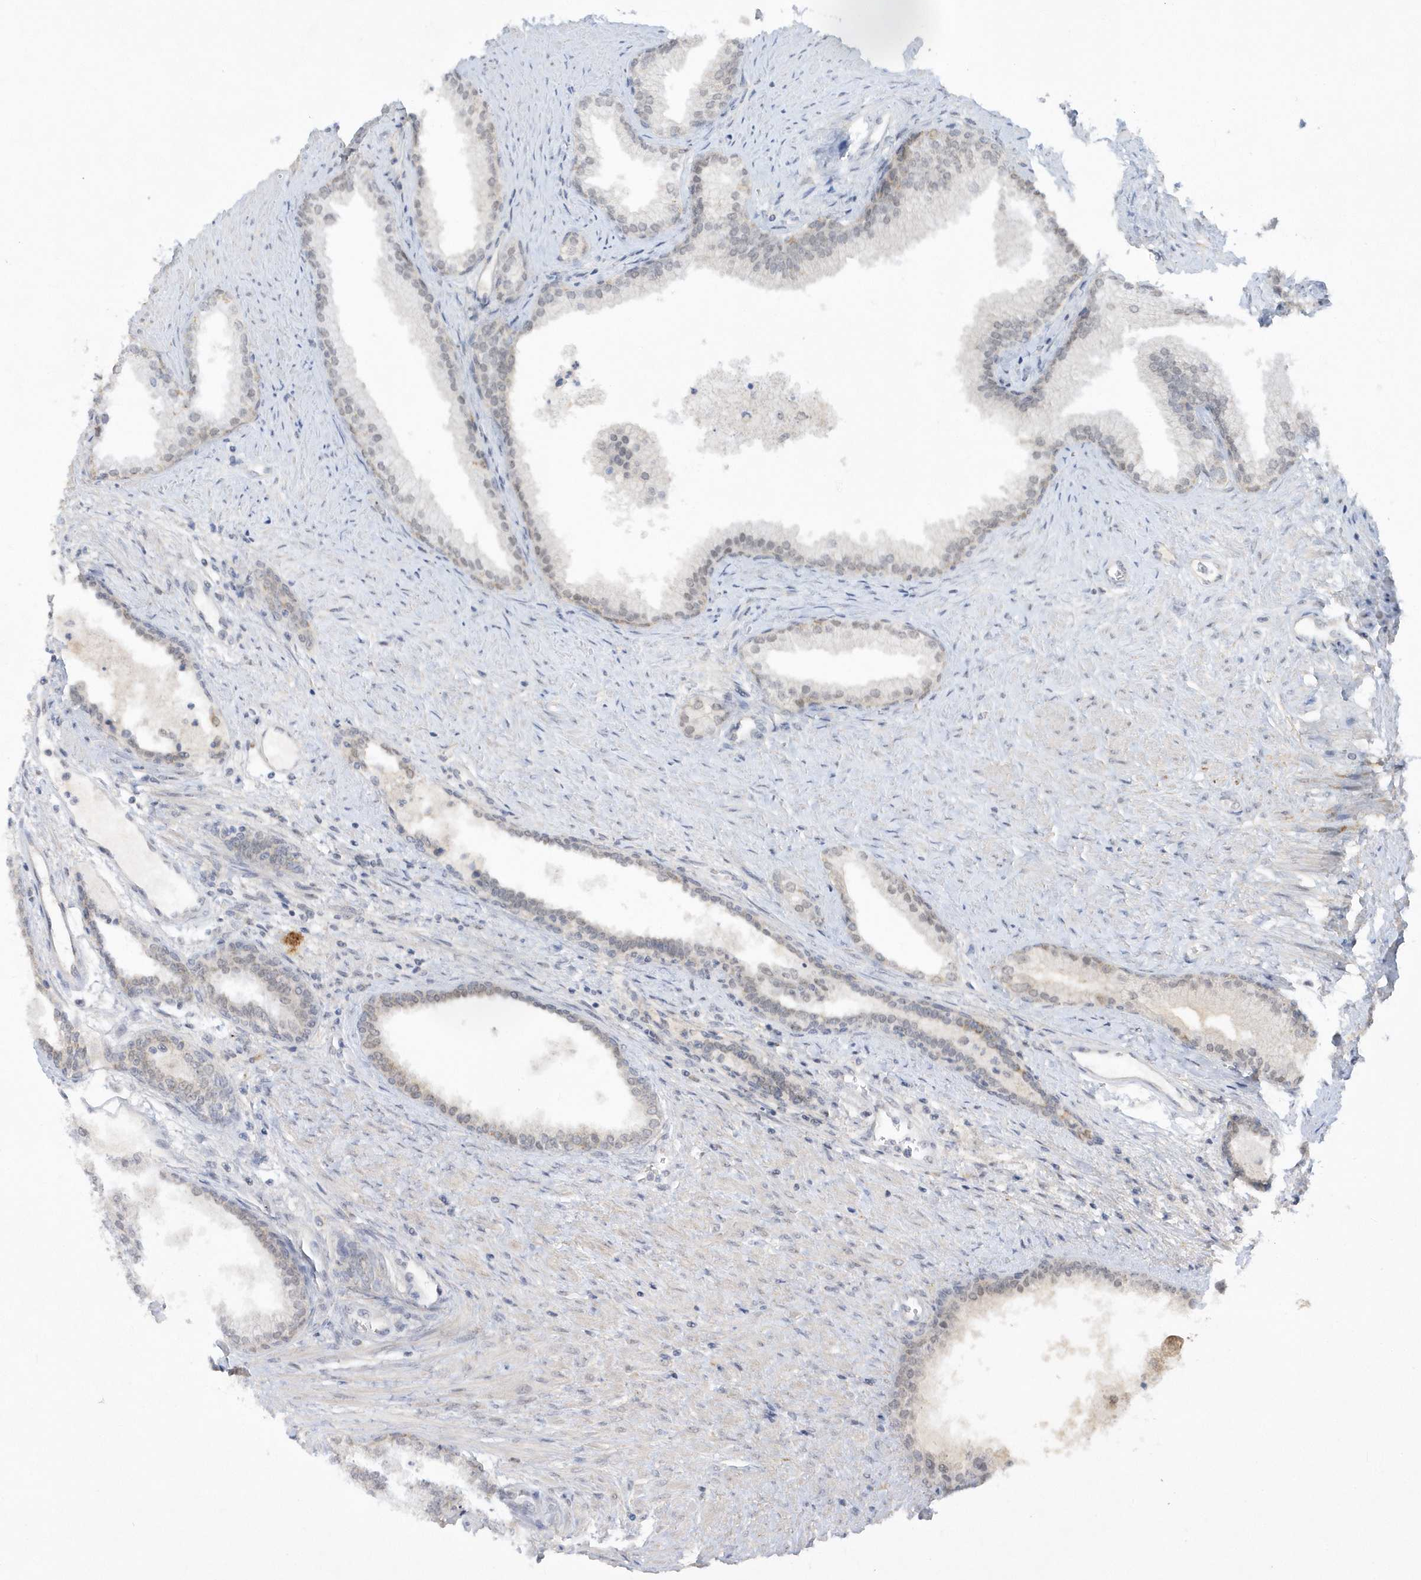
{"staining": {"intensity": "weak", "quantity": "25%-75%", "location": "cytoplasmic/membranous,nuclear"}, "tissue": "prostate", "cell_type": "Glandular cells", "image_type": "normal", "snomed": [{"axis": "morphology", "description": "Normal tissue, NOS"}, {"axis": "topography", "description": "Prostate"}], "caption": "Human prostate stained for a protein (brown) displays weak cytoplasmic/membranous,nuclear positive positivity in about 25%-75% of glandular cells.", "gene": "CPSF3", "patient": {"sex": "male", "age": 76}}